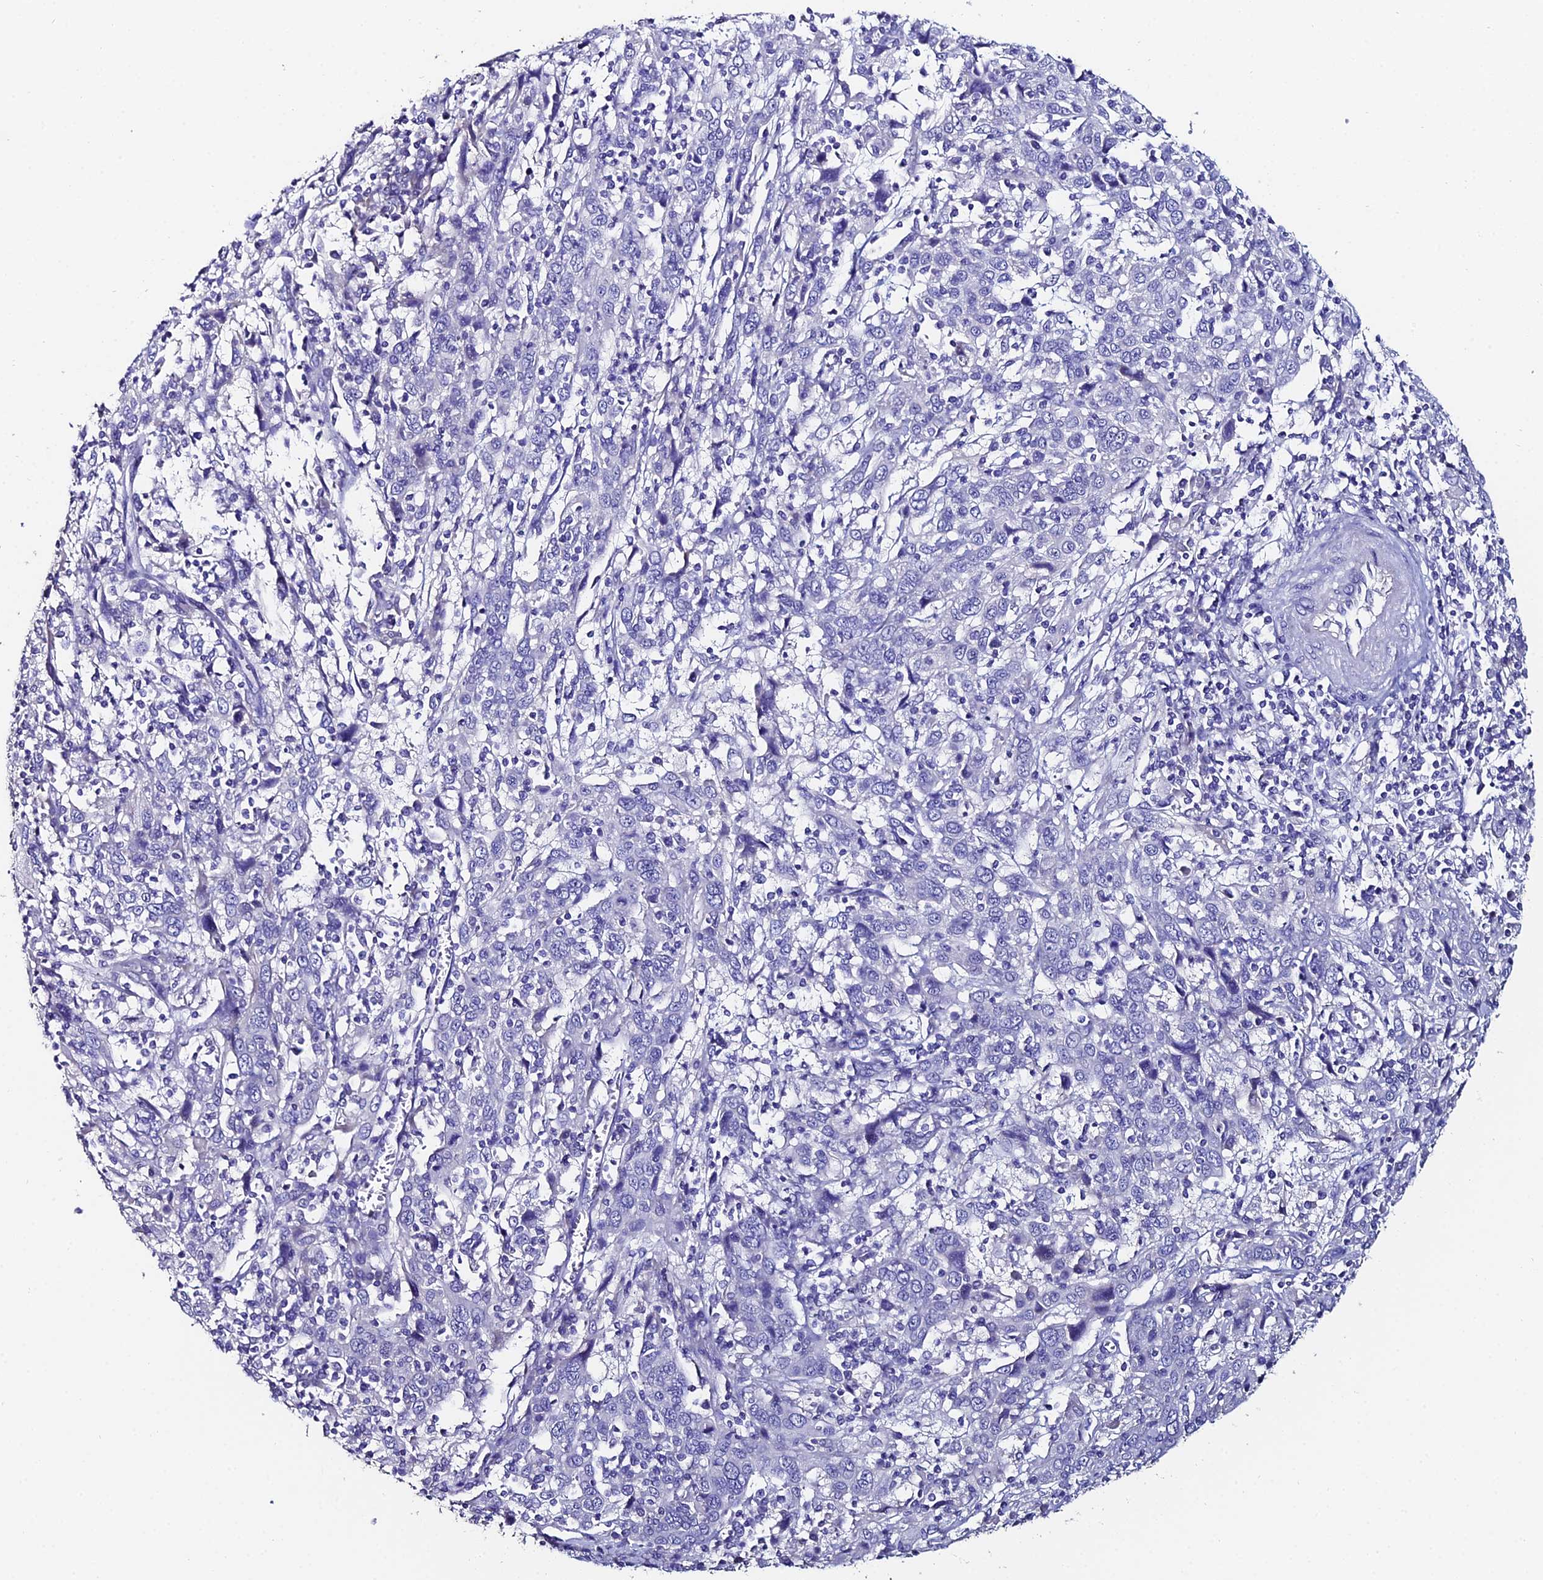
{"staining": {"intensity": "negative", "quantity": "none", "location": "none"}, "tissue": "cervical cancer", "cell_type": "Tumor cells", "image_type": "cancer", "snomed": [{"axis": "morphology", "description": "Squamous cell carcinoma, NOS"}, {"axis": "topography", "description": "Cervix"}], "caption": "Tumor cells are negative for protein expression in human squamous cell carcinoma (cervical).", "gene": "ESRRG", "patient": {"sex": "female", "age": 46}}